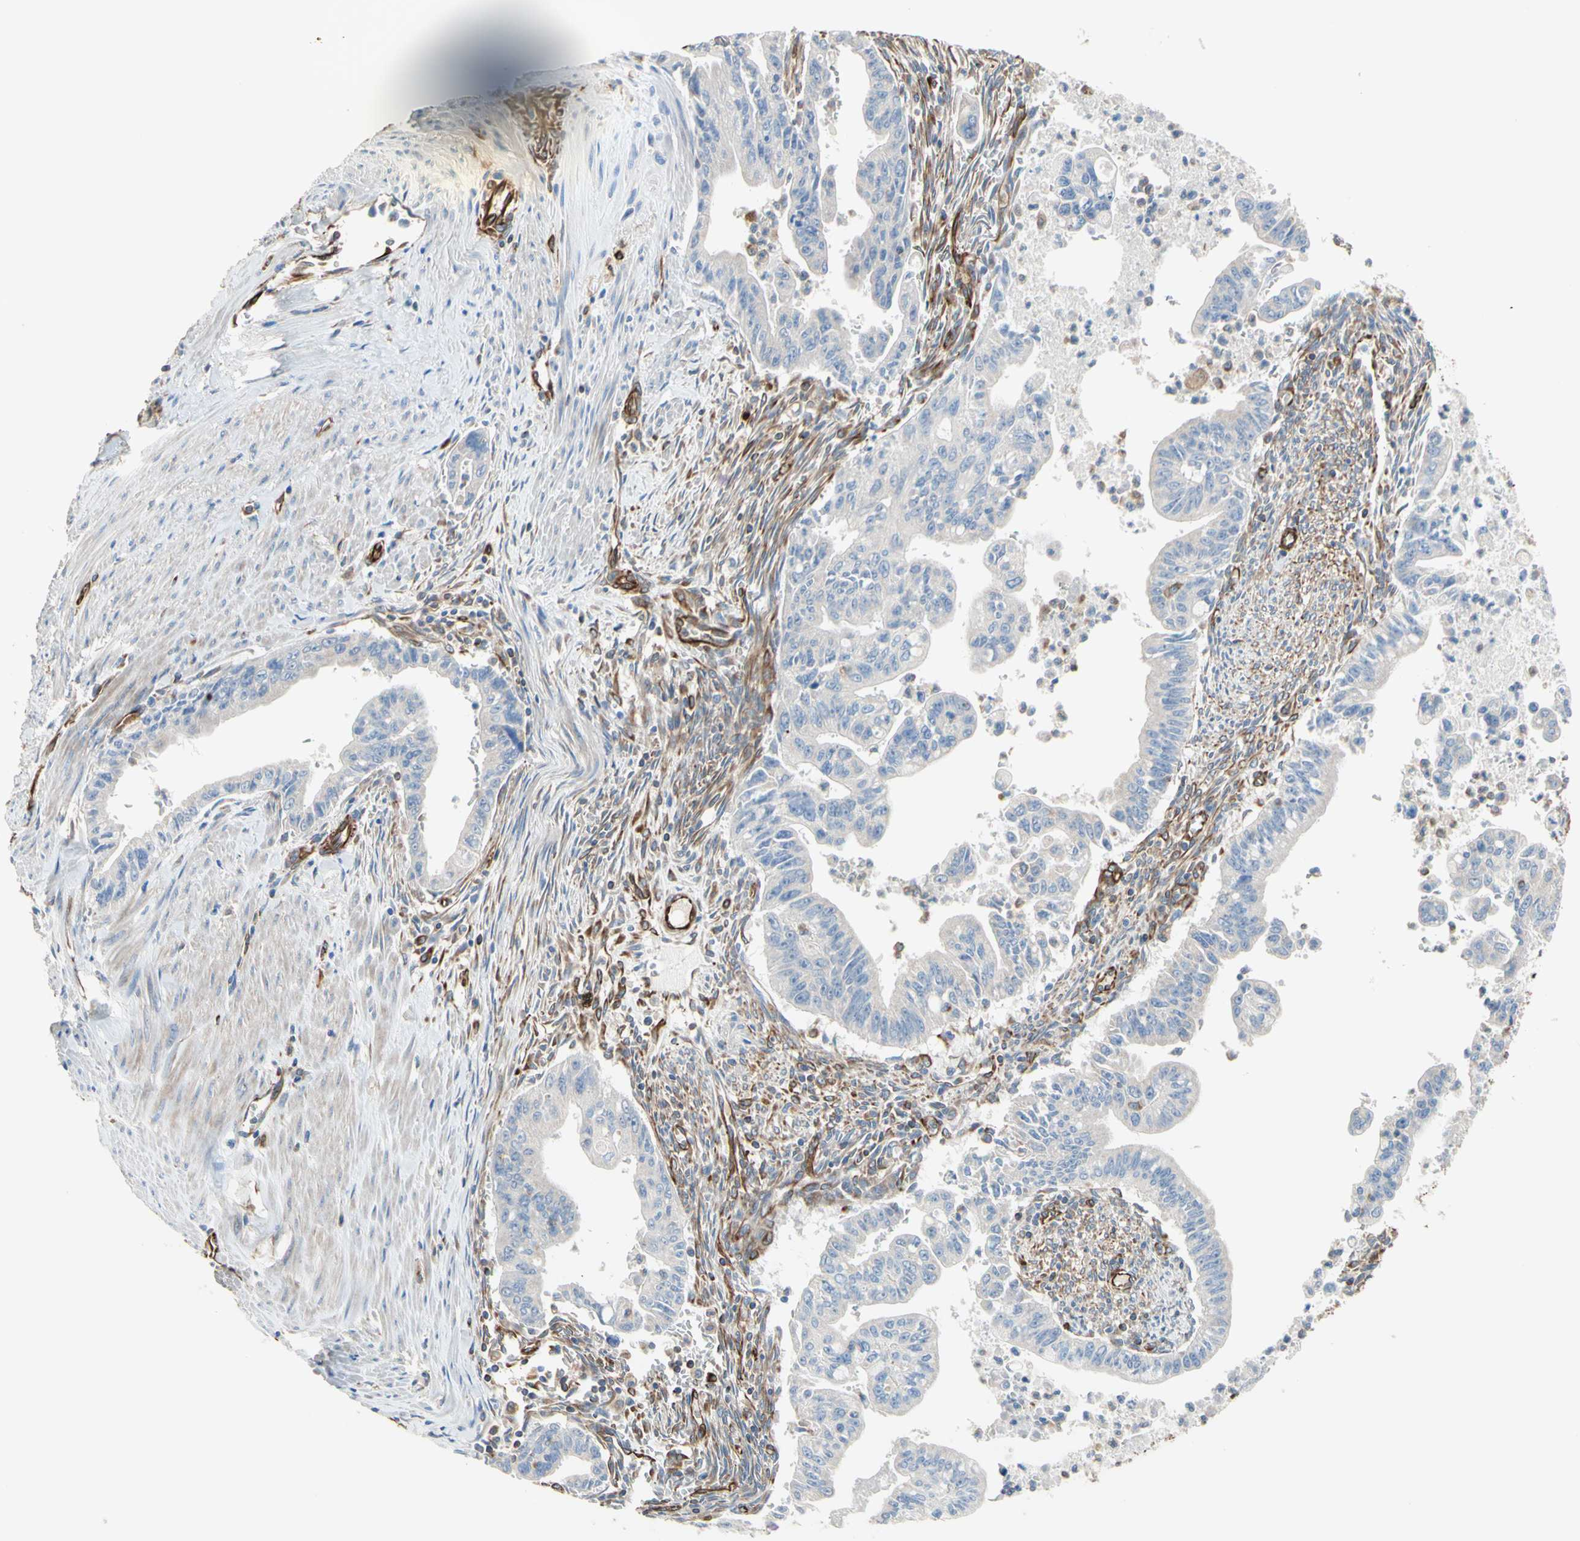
{"staining": {"intensity": "negative", "quantity": "none", "location": "none"}, "tissue": "pancreatic cancer", "cell_type": "Tumor cells", "image_type": "cancer", "snomed": [{"axis": "morphology", "description": "Adenocarcinoma, NOS"}, {"axis": "topography", "description": "Pancreas"}], "caption": "This is an immunohistochemistry histopathology image of human pancreatic adenocarcinoma. There is no positivity in tumor cells.", "gene": "TRAF2", "patient": {"sex": "male", "age": 70}}